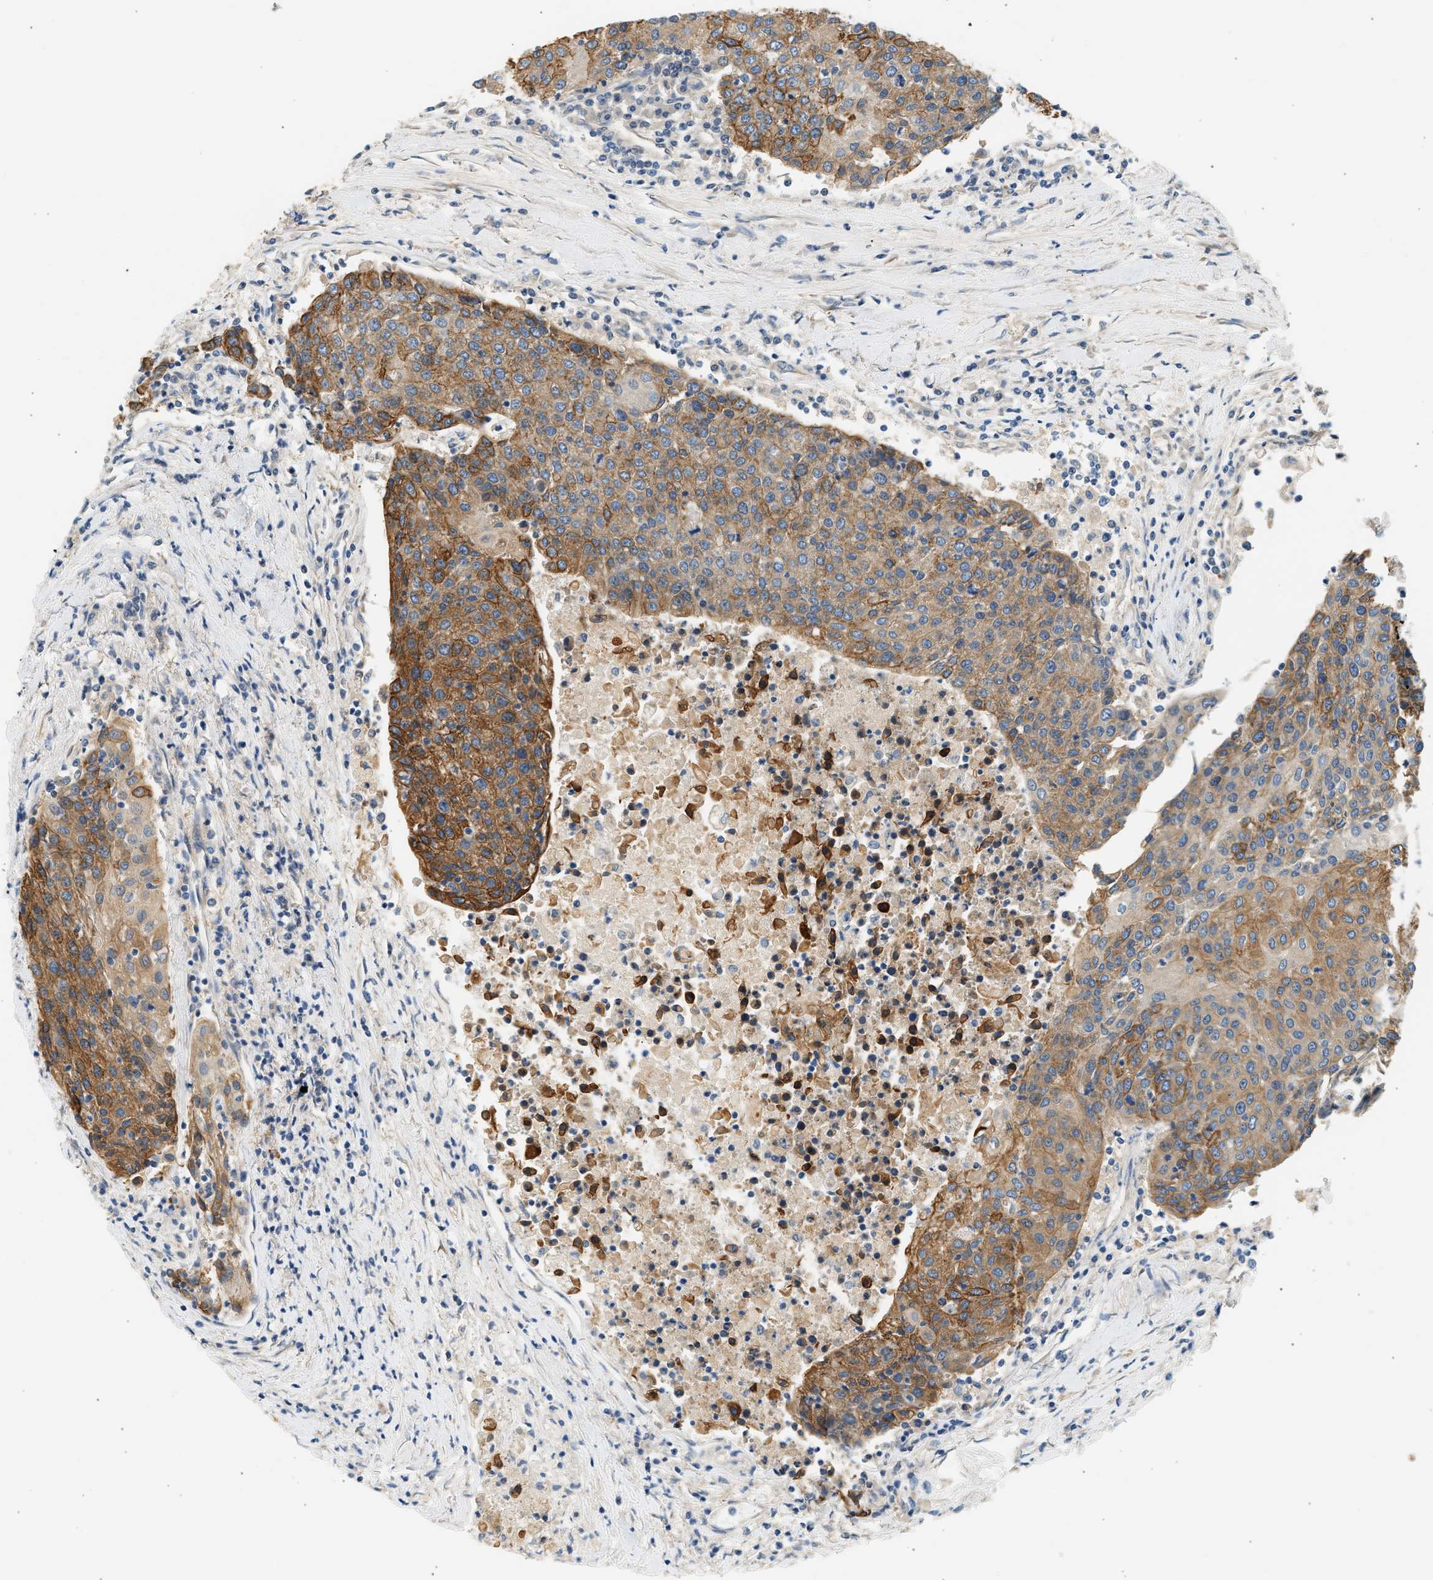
{"staining": {"intensity": "strong", "quantity": ">75%", "location": "cytoplasmic/membranous"}, "tissue": "urothelial cancer", "cell_type": "Tumor cells", "image_type": "cancer", "snomed": [{"axis": "morphology", "description": "Urothelial carcinoma, High grade"}, {"axis": "topography", "description": "Urinary bladder"}], "caption": "This is an image of immunohistochemistry (IHC) staining of urothelial cancer, which shows strong positivity in the cytoplasmic/membranous of tumor cells.", "gene": "WDR31", "patient": {"sex": "female", "age": 85}}